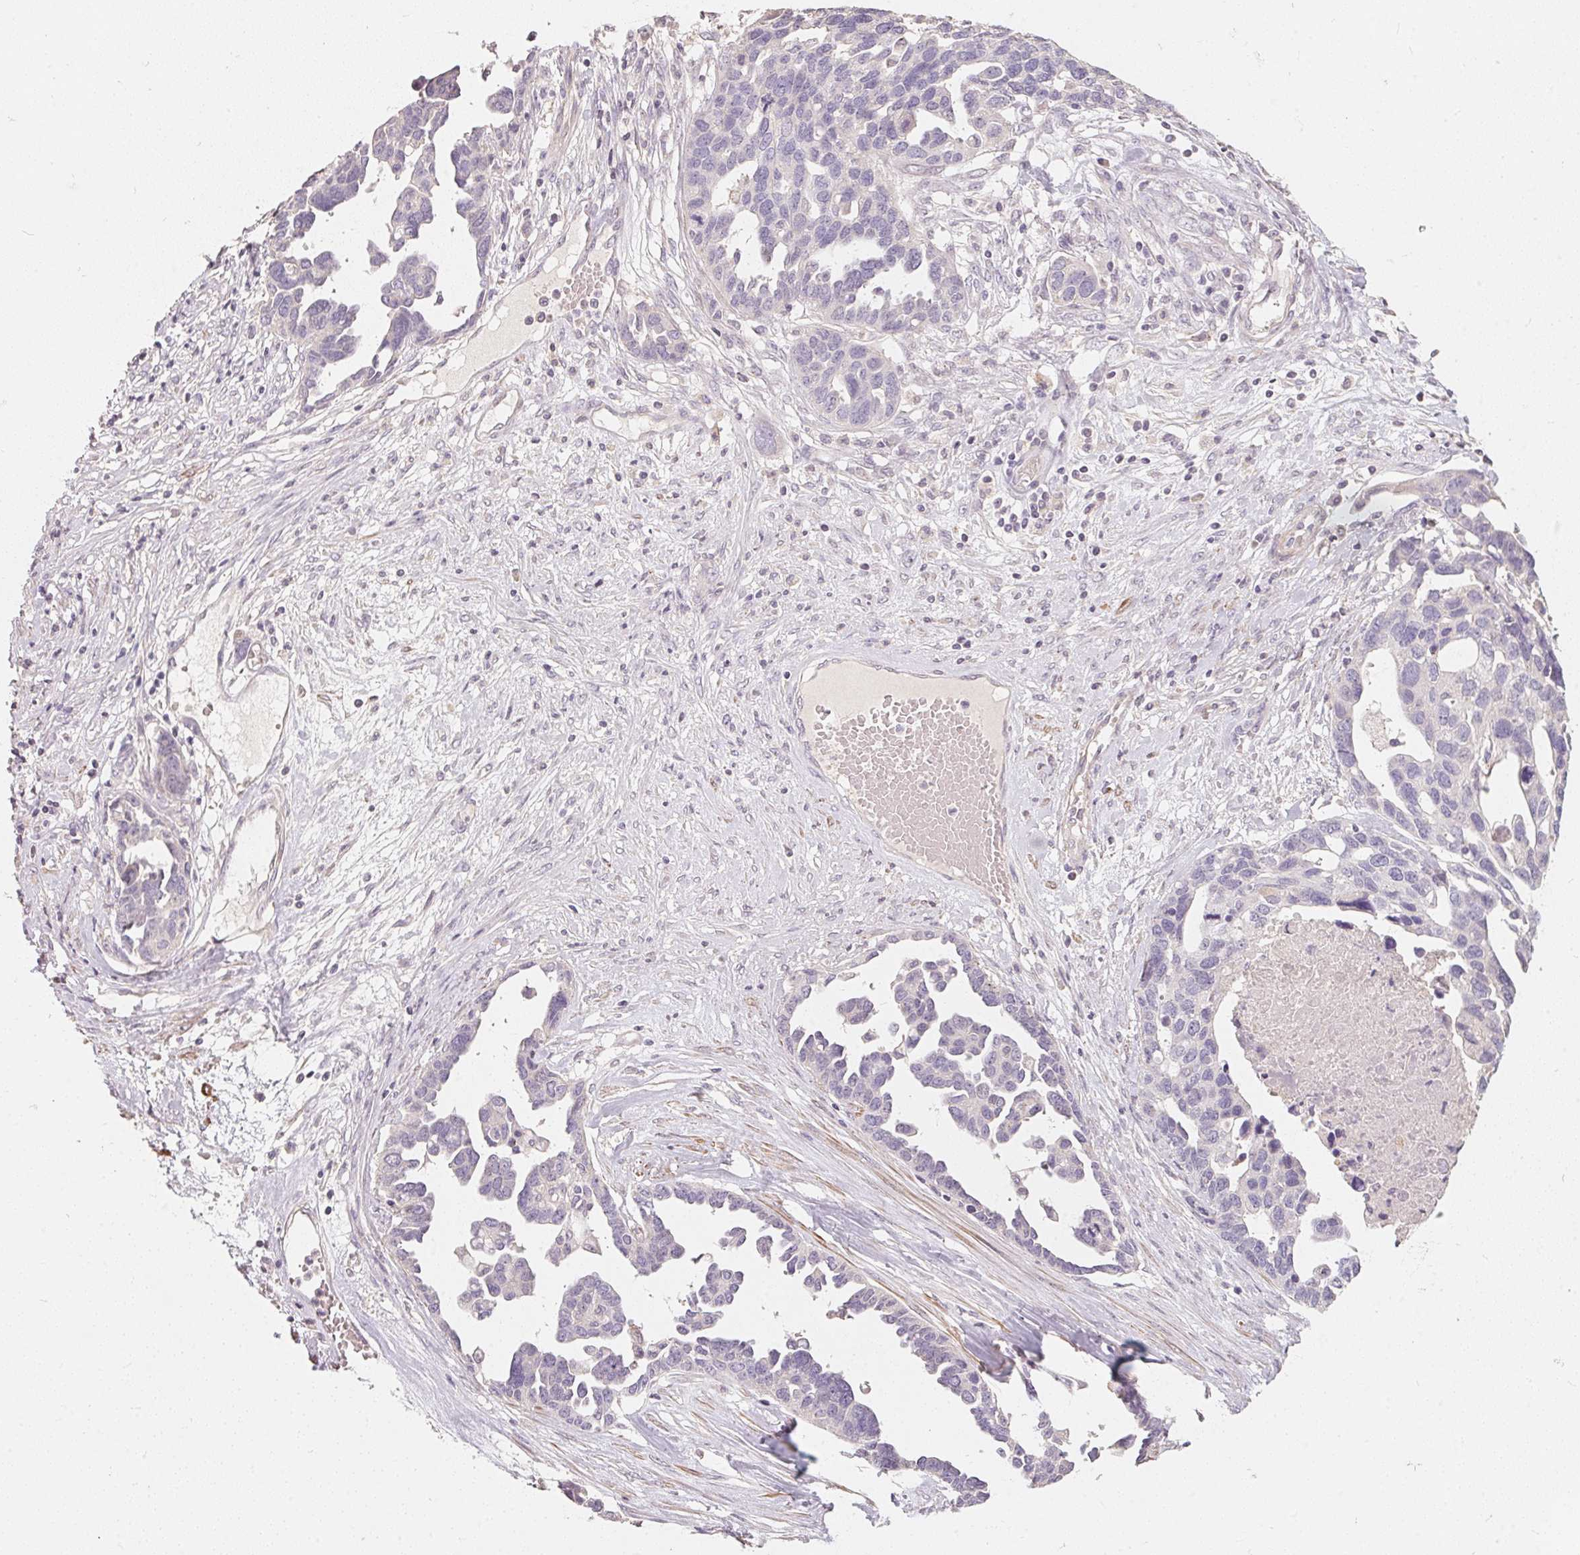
{"staining": {"intensity": "negative", "quantity": "none", "location": "none"}, "tissue": "ovarian cancer", "cell_type": "Tumor cells", "image_type": "cancer", "snomed": [{"axis": "morphology", "description": "Cystadenocarcinoma, serous, NOS"}, {"axis": "topography", "description": "Ovary"}], "caption": "A photomicrograph of human ovarian cancer is negative for staining in tumor cells. (Stains: DAB immunohistochemistry (IHC) with hematoxylin counter stain, Microscopy: brightfield microscopy at high magnification).", "gene": "TP53AIP1", "patient": {"sex": "female", "age": 54}}